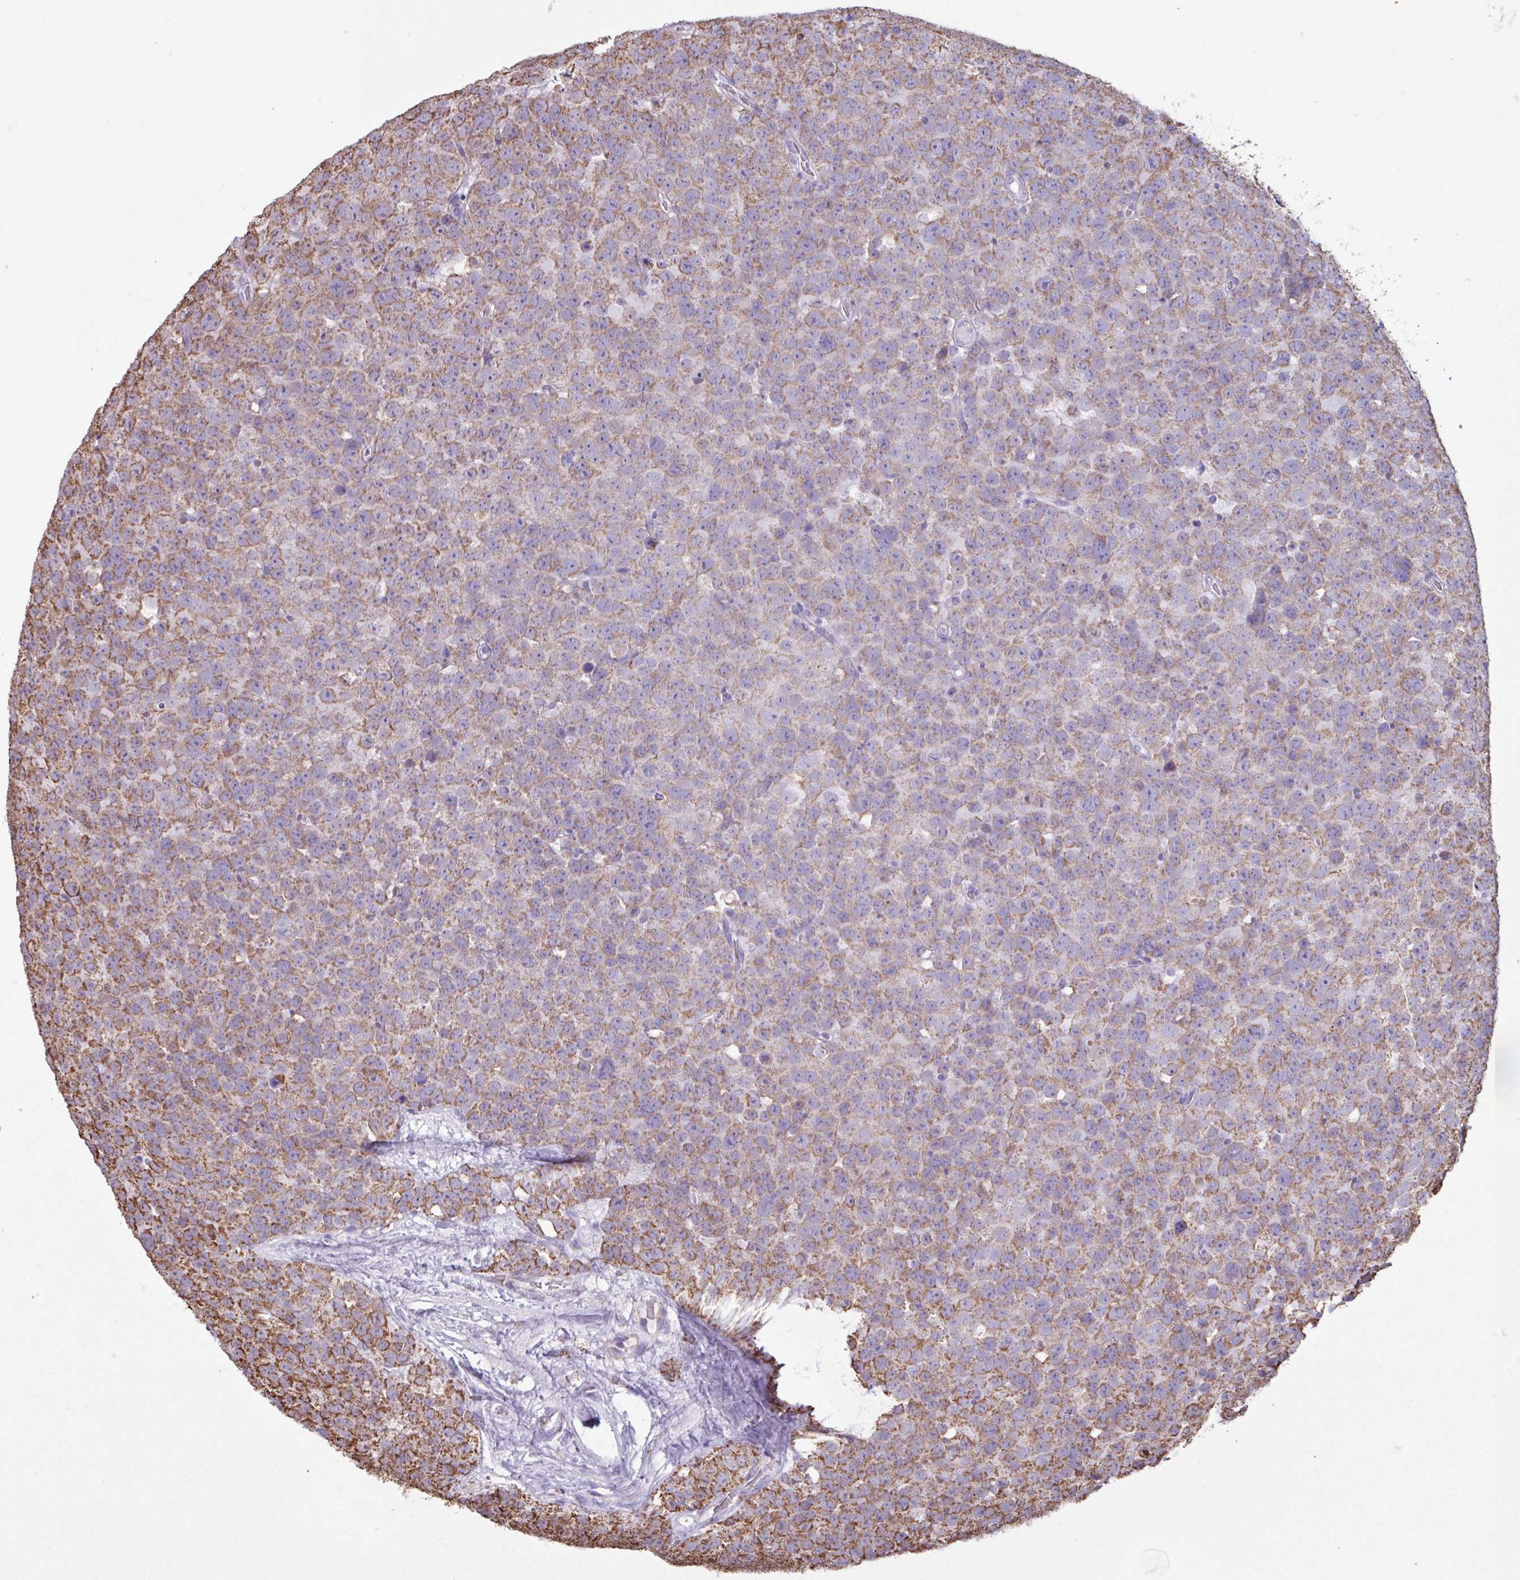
{"staining": {"intensity": "strong", "quantity": ">75%", "location": "cytoplasmic/membranous"}, "tissue": "testis cancer", "cell_type": "Tumor cells", "image_type": "cancer", "snomed": [{"axis": "morphology", "description": "Seminoma, NOS"}, {"axis": "topography", "description": "Testis"}], "caption": "The immunohistochemical stain shows strong cytoplasmic/membranous expression in tumor cells of seminoma (testis) tissue.", "gene": "ALG8", "patient": {"sex": "male", "age": 71}}